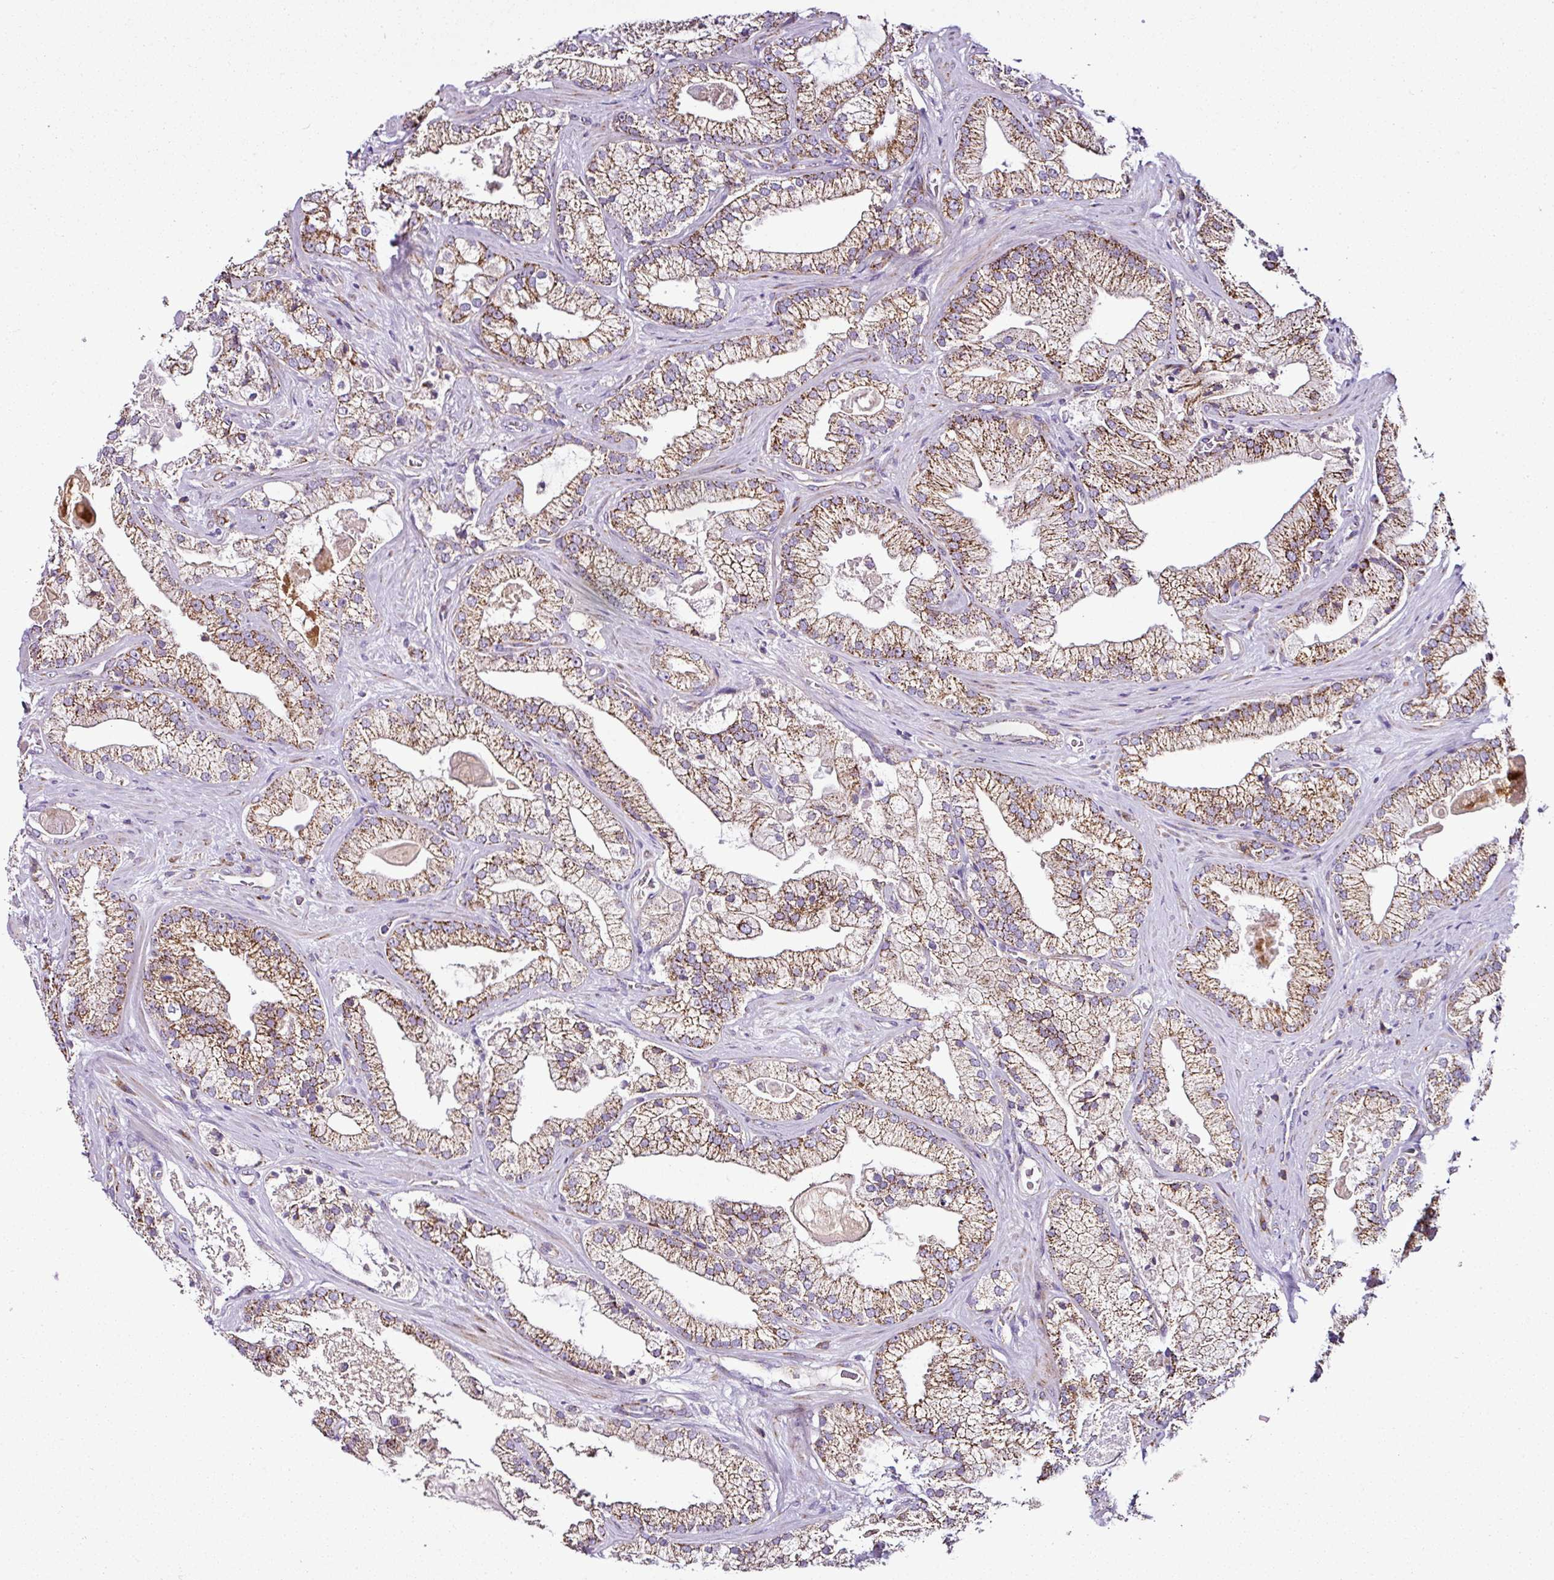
{"staining": {"intensity": "moderate", "quantity": ">75%", "location": "cytoplasmic/membranous"}, "tissue": "prostate cancer", "cell_type": "Tumor cells", "image_type": "cancer", "snomed": [{"axis": "morphology", "description": "Adenocarcinoma, High grade"}, {"axis": "topography", "description": "Prostate"}], "caption": "An IHC photomicrograph of tumor tissue is shown. Protein staining in brown labels moderate cytoplasmic/membranous positivity in adenocarcinoma (high-grade) (prostate) within tumor cells. (DAB (3,3'-diaminobenzidine) IHC, brown staining for protein, blue staining for nuclei).", "gene": "DPAGT1", "patient": {"sex": "male", "age": 68}}